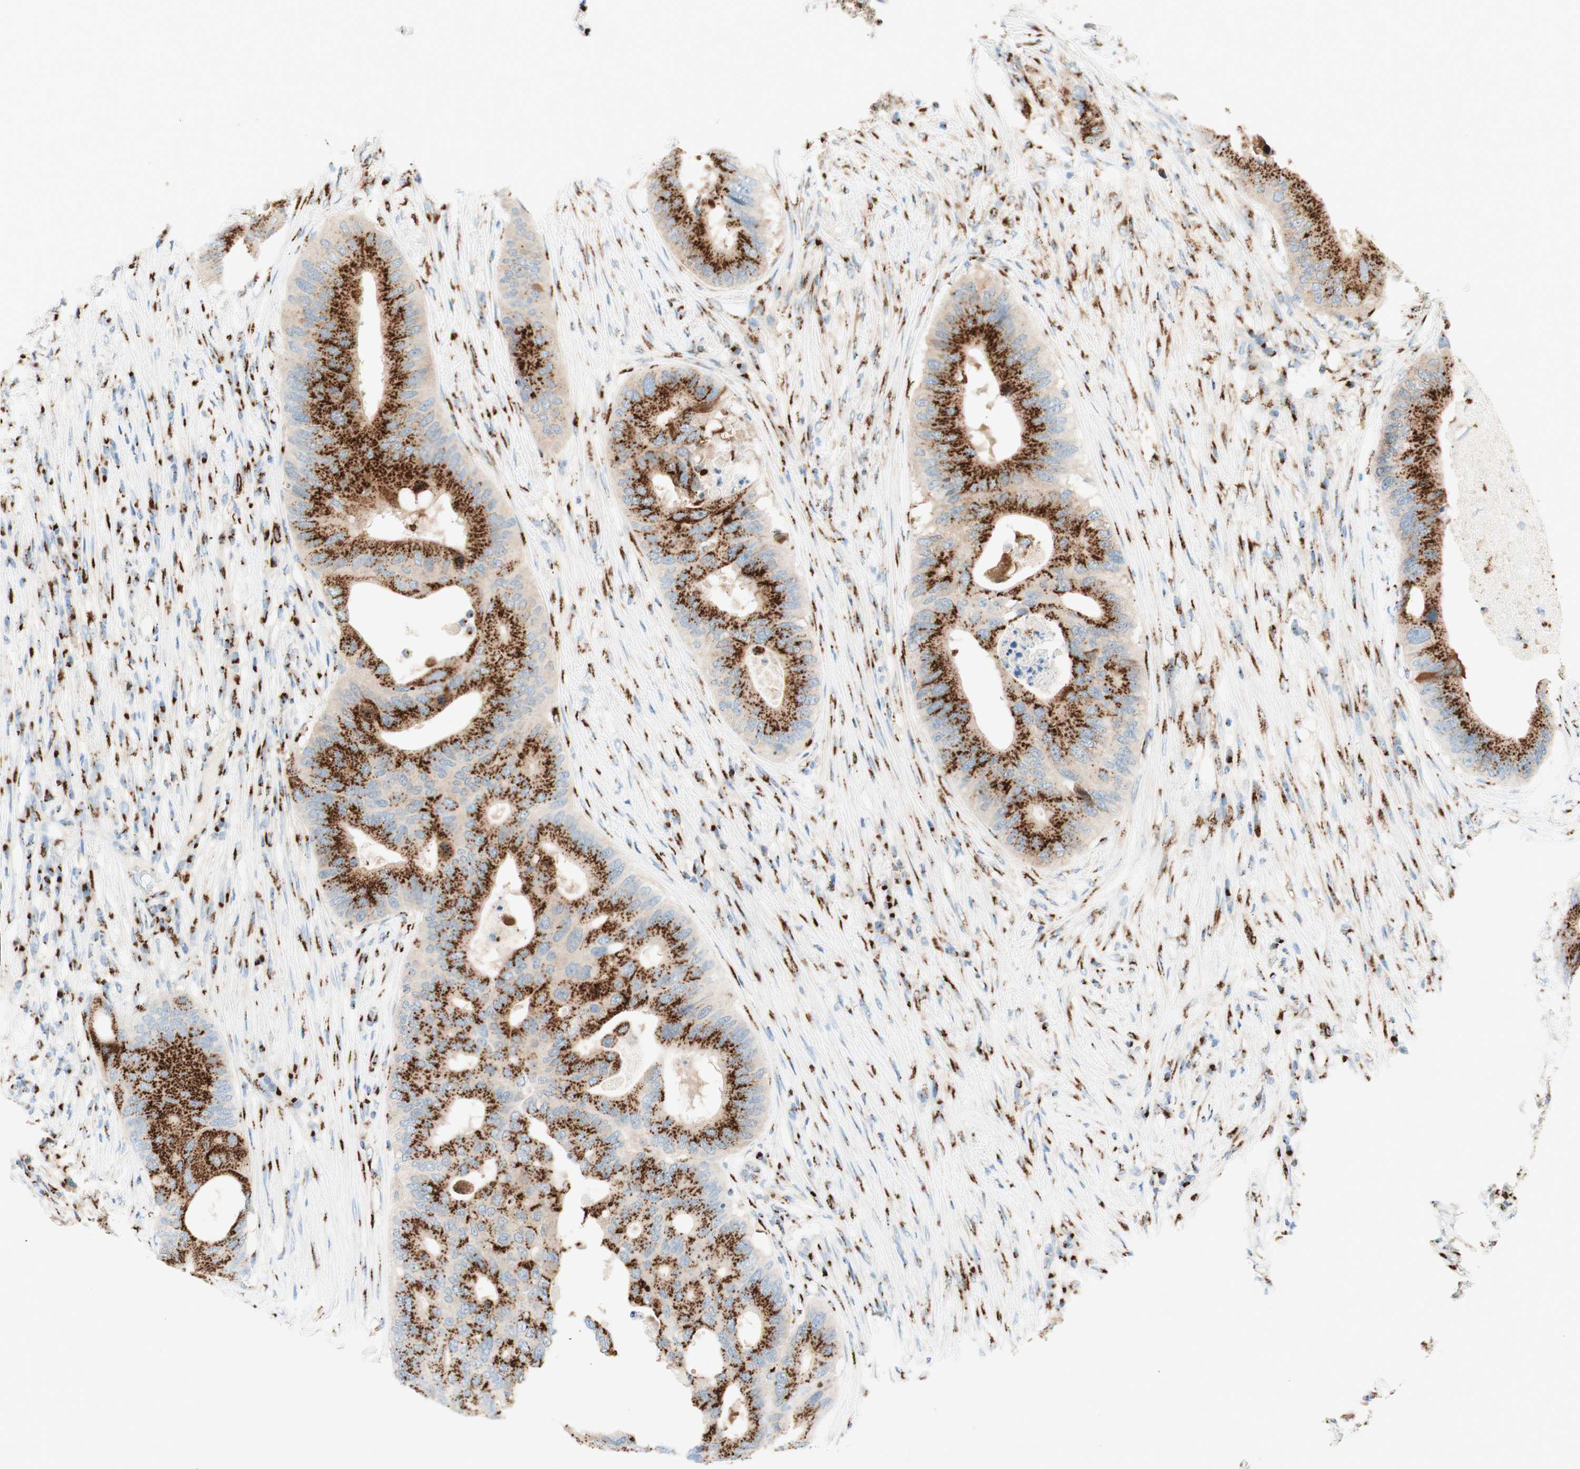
{"staining": {"intensity": "strong", "quantity": ">75%", "location": "cytoplasmic/membranous"}, "tissue": "colorectal cancer", "cell_type": "Tumor cells", "image_type": "cancer", "snomed": [{"axis": "morphology", "description": "Adenocarcinoma, NOS"}, {"axis": "topography", "description": "Colon"}], "caption": "Protein staining of colorectal cancer (adenocarcinoma) tissue shows strong cytoplasmic/membranous staining in about >75% of tumor cells.", "gene": "GOLGB1", "patient": {"sex": "male", "age": 71}}